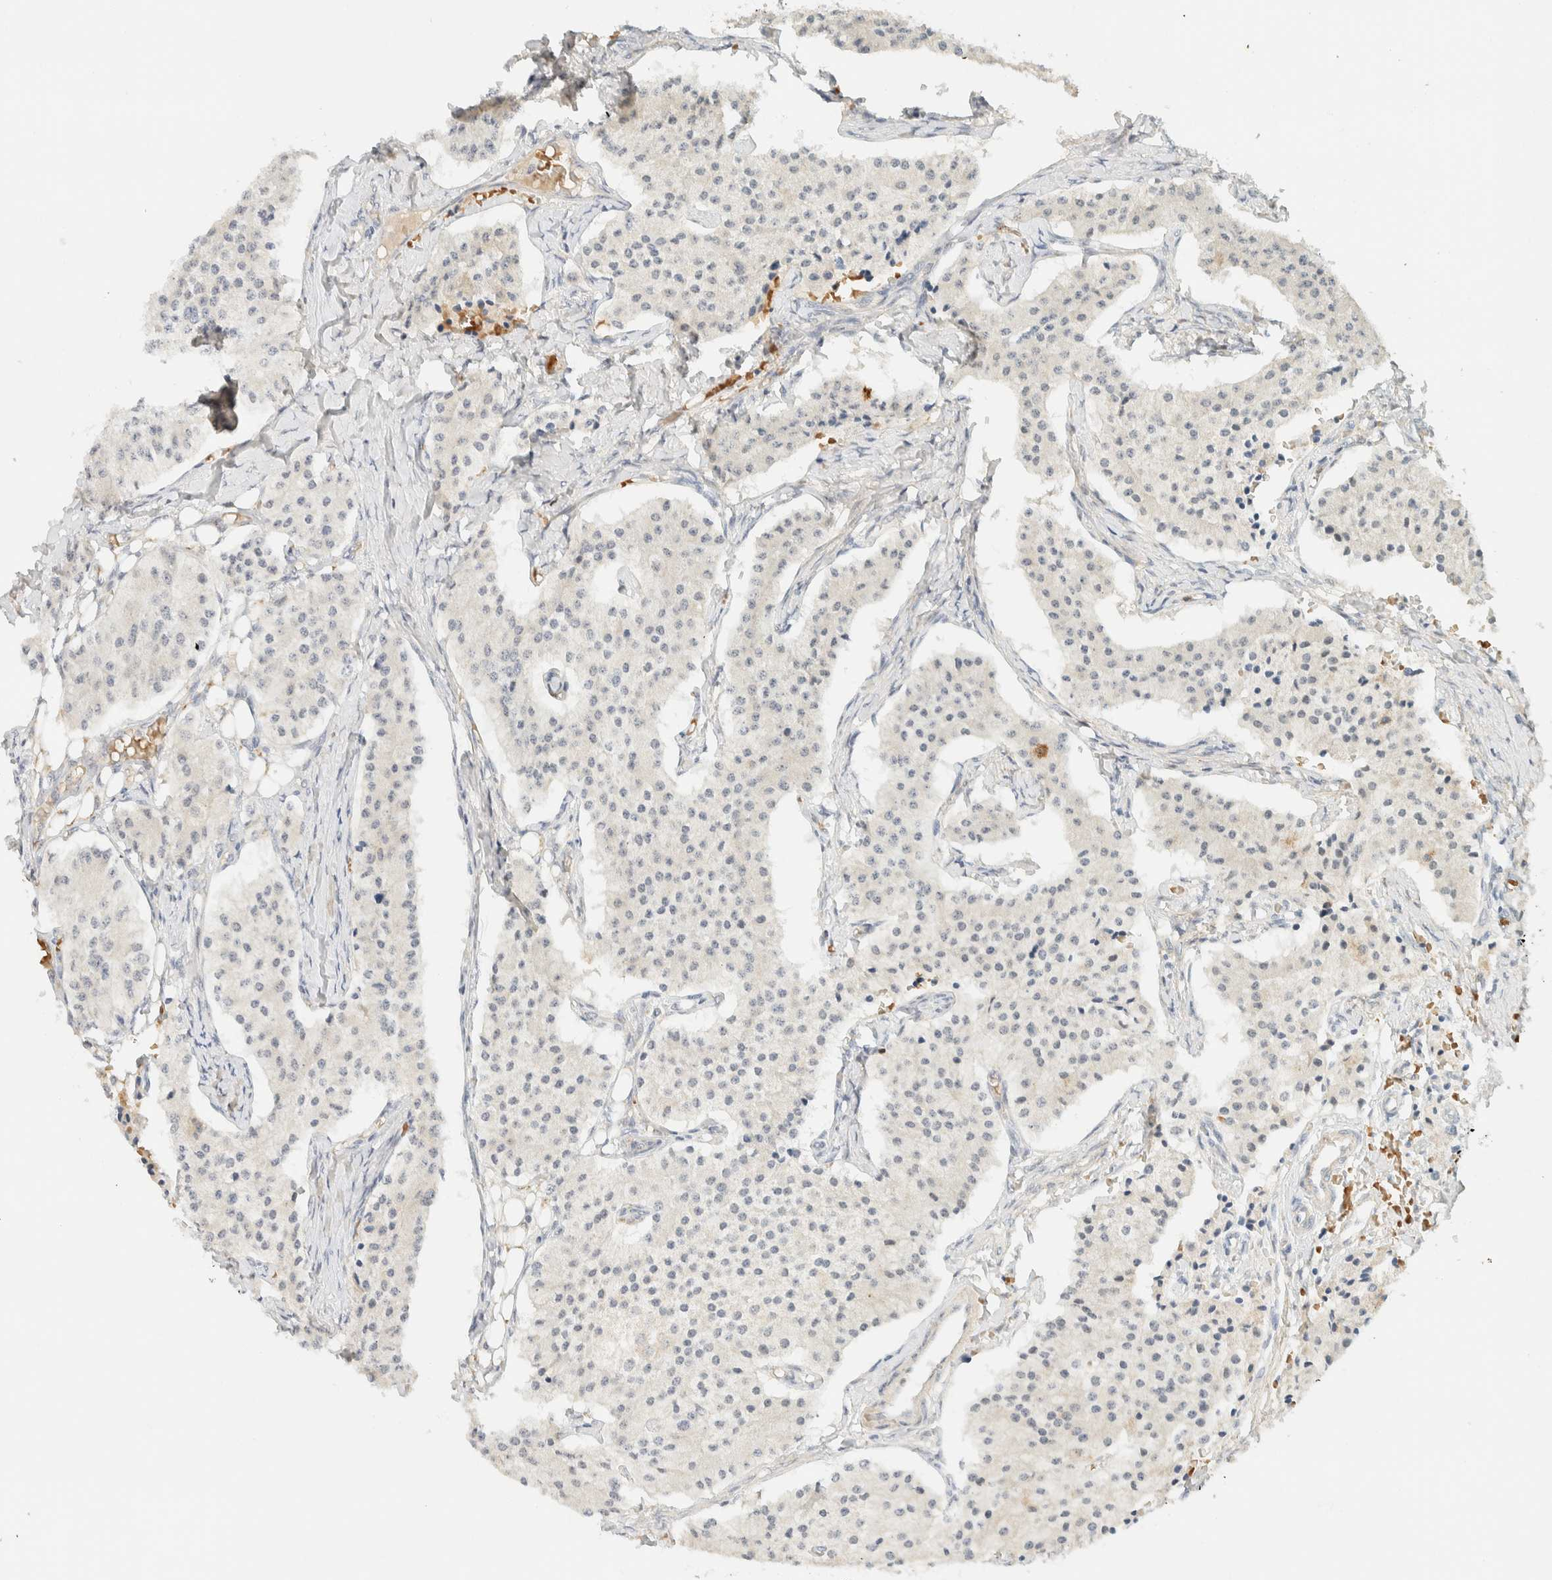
{"staining": {"intensity": "negative", "quantity": "none", "location": "none"}, "tissue": "carcinoid", "cell_type": "Tumor cells", "image_type": "cancer", "snomed": [{"axis": "morphology", "description": "Carcinoid, malignant, NOS"}, {"axis": "topography", "description": "Colon"}], "caption": "An IHC photomicrograph of carcinoid (malignant) is shown. There is no staining in tumor cells of carcinoid (malignant). (Stains: DAB immunohistochemistry (IHC) with hematoxylin counter stain, Microscopy: brightfield microscopy at high magnification).", "gene": "TNK1", "patient": {"sex": "female", "age": 52}}